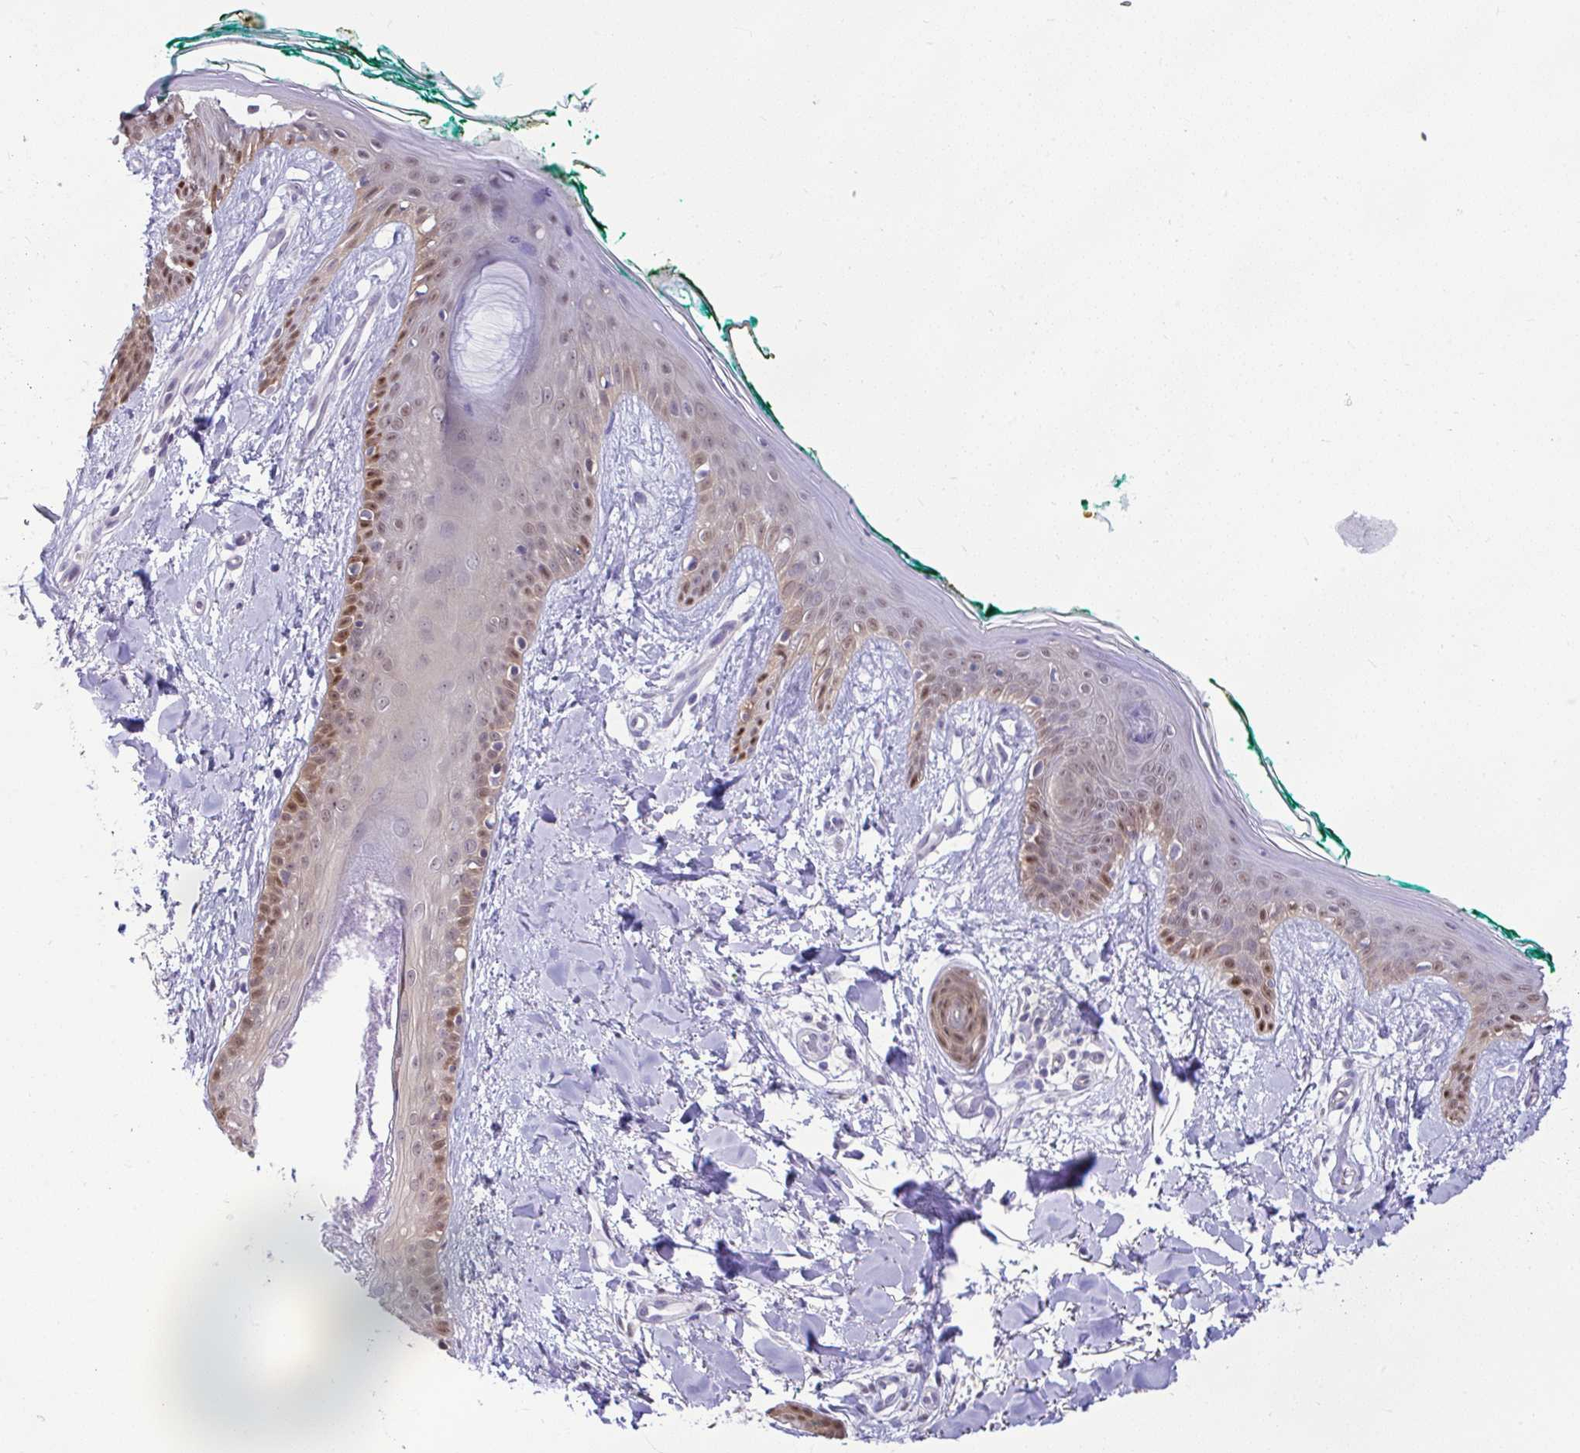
{"staining": {"intensity": "negative", "quantity": "none", "location": "none"}, "tissue": "skin", "cell_type": "Fibroblasts", "image_type": "normal", "snomed": [{"axis": "morphology", "description": "Normal tissue, NOS"}, {"axis": "topography", "description": "Skin"}], "caption": "Immunohistochemistry of normal human skin displays no expression in fibroblasts. Nuclei are stained in blue.", "gene": "ZNF485", "patient": {"sex": "female", "age": 34}}